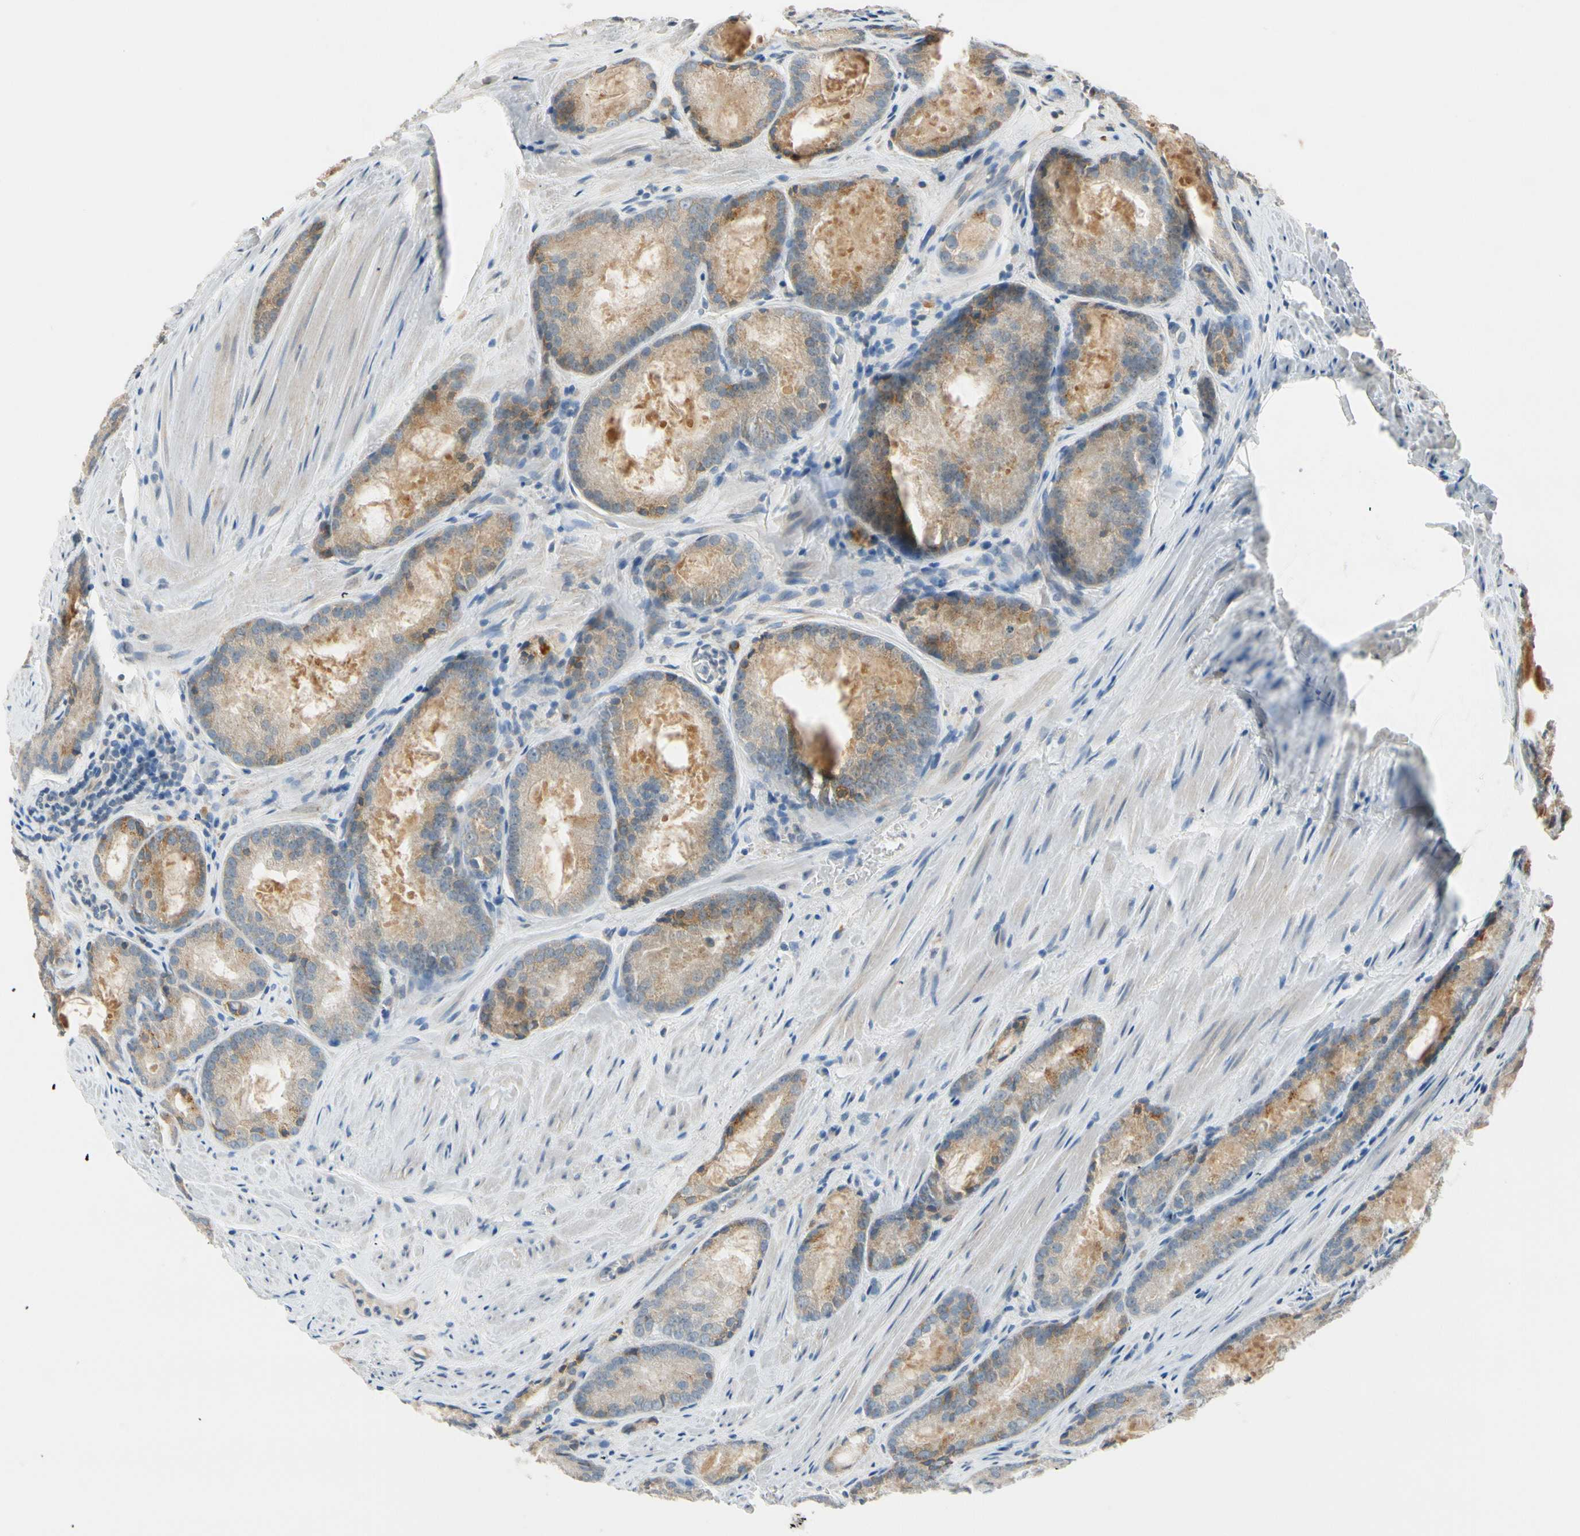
{"staining": {"intensity": "weak", "quantity": ">75%", "location": "cytoplasmic/membranous"}, "tissue": "prostate cancer", "cell_type": "Tumor cells", "image_type": "cancer", "snomed": [{"axis": "morphology", "description": "Adenocarcinoma, Low grade"}, {"axis": "topography", "description": "Prostate"}], "caption": "Adenocarcinoma (low-grade) (prostate) tissue exhibits weak cytoplasmic/membranous positivity in about >75% of tumor cells", "gene": "RPN2", "patient": {"sex": "male", "age": 64}}